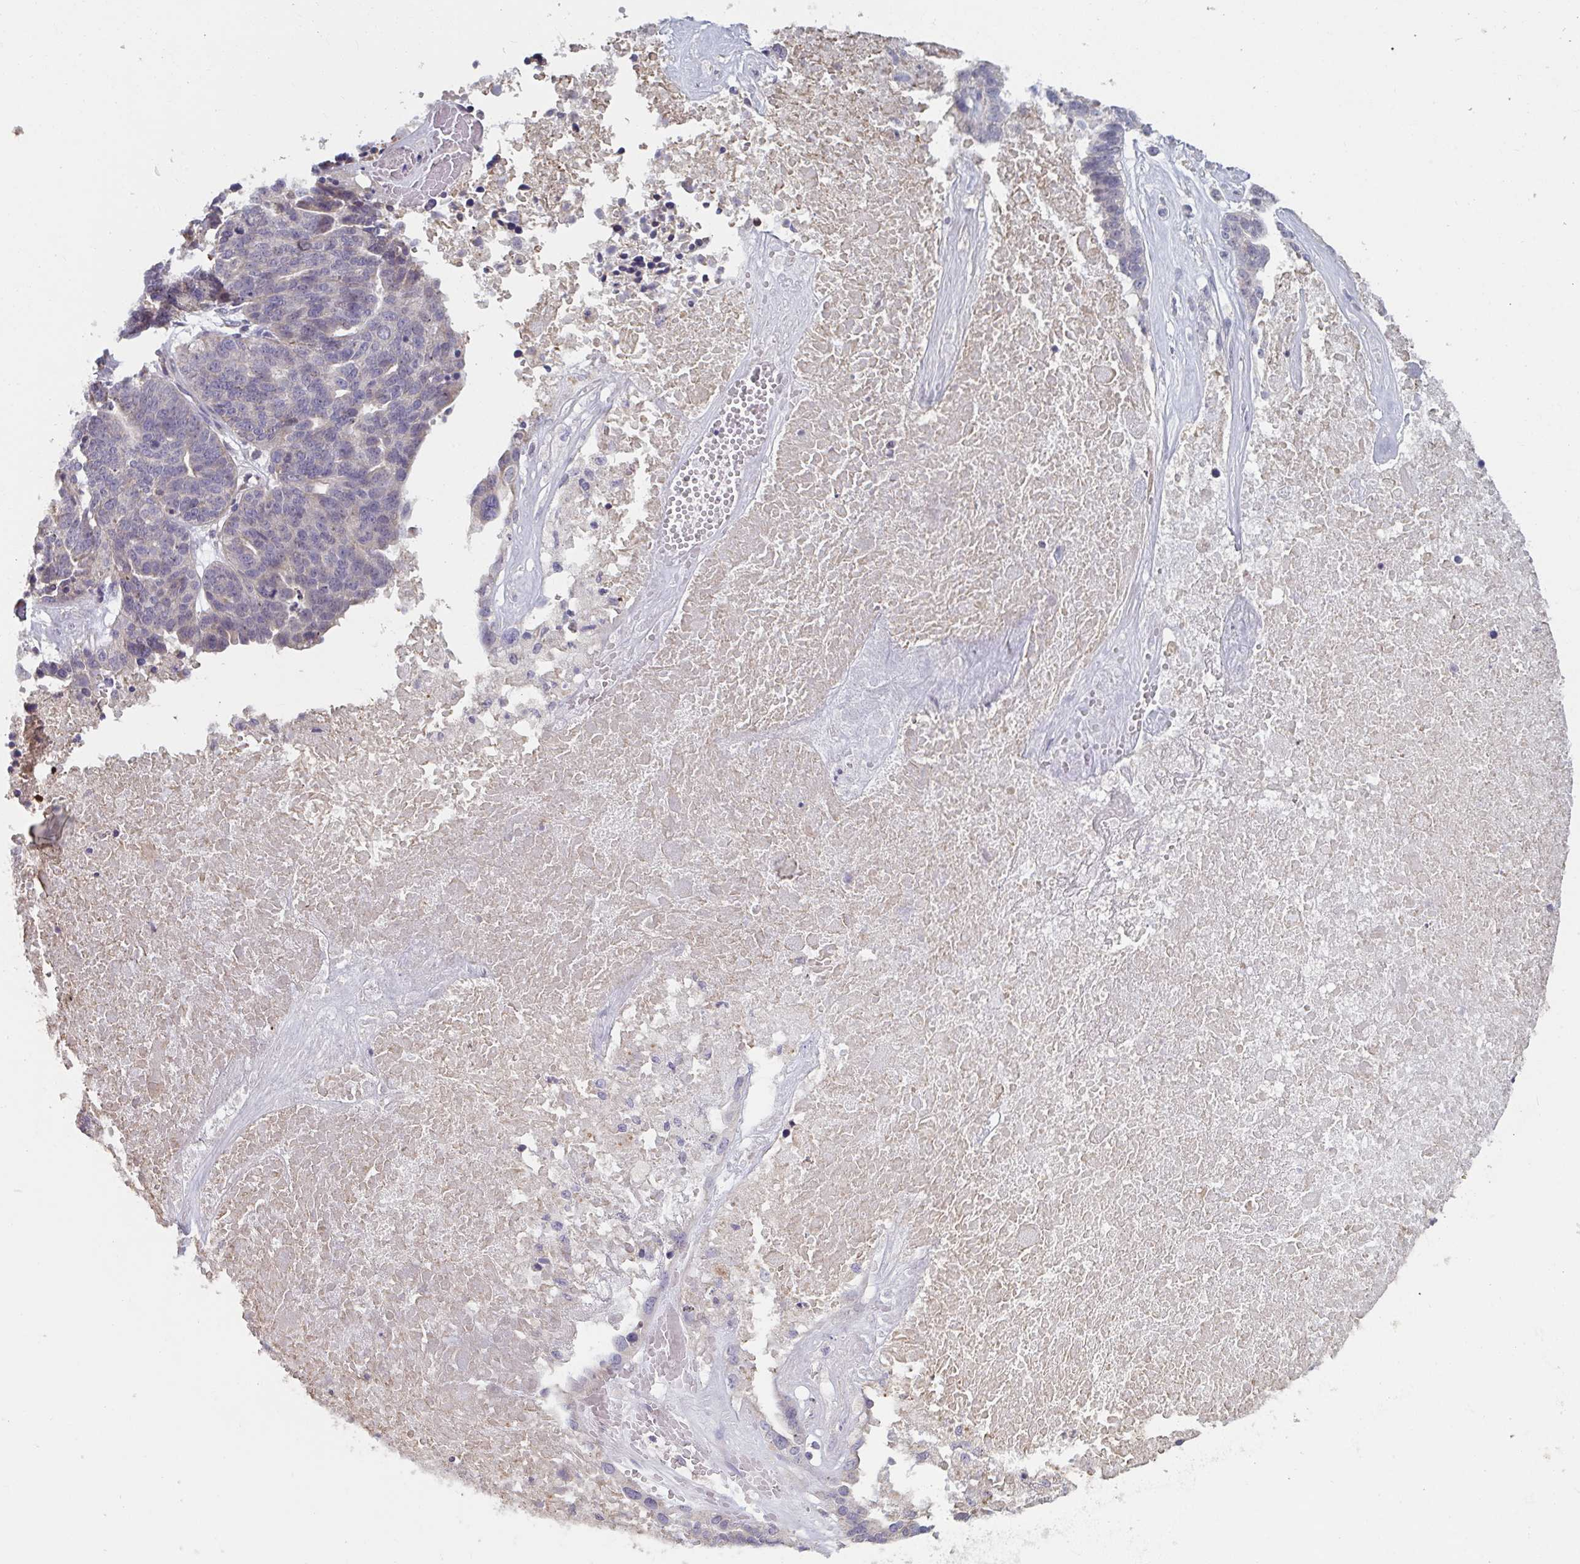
{"staining": {"intensity": "negative", "quantity": "none", "location": "none"}, "tissue": "ovarian cancer", "cell_type": "Tumor cells", "image_type": "cancer", "snomed": [{"axis": "morphology", "description": "Cystadenocarcinoma, serous, NOS"}, {"axis": "topography", "description": "Ovary"}], "caption": "Ovarian serous cystadenocarcinoma was stained to show a protein in brown. There is no significant staining in tumor cells.", "gene": "CD1E", "patient": {"sex": "female", "age": 59}}